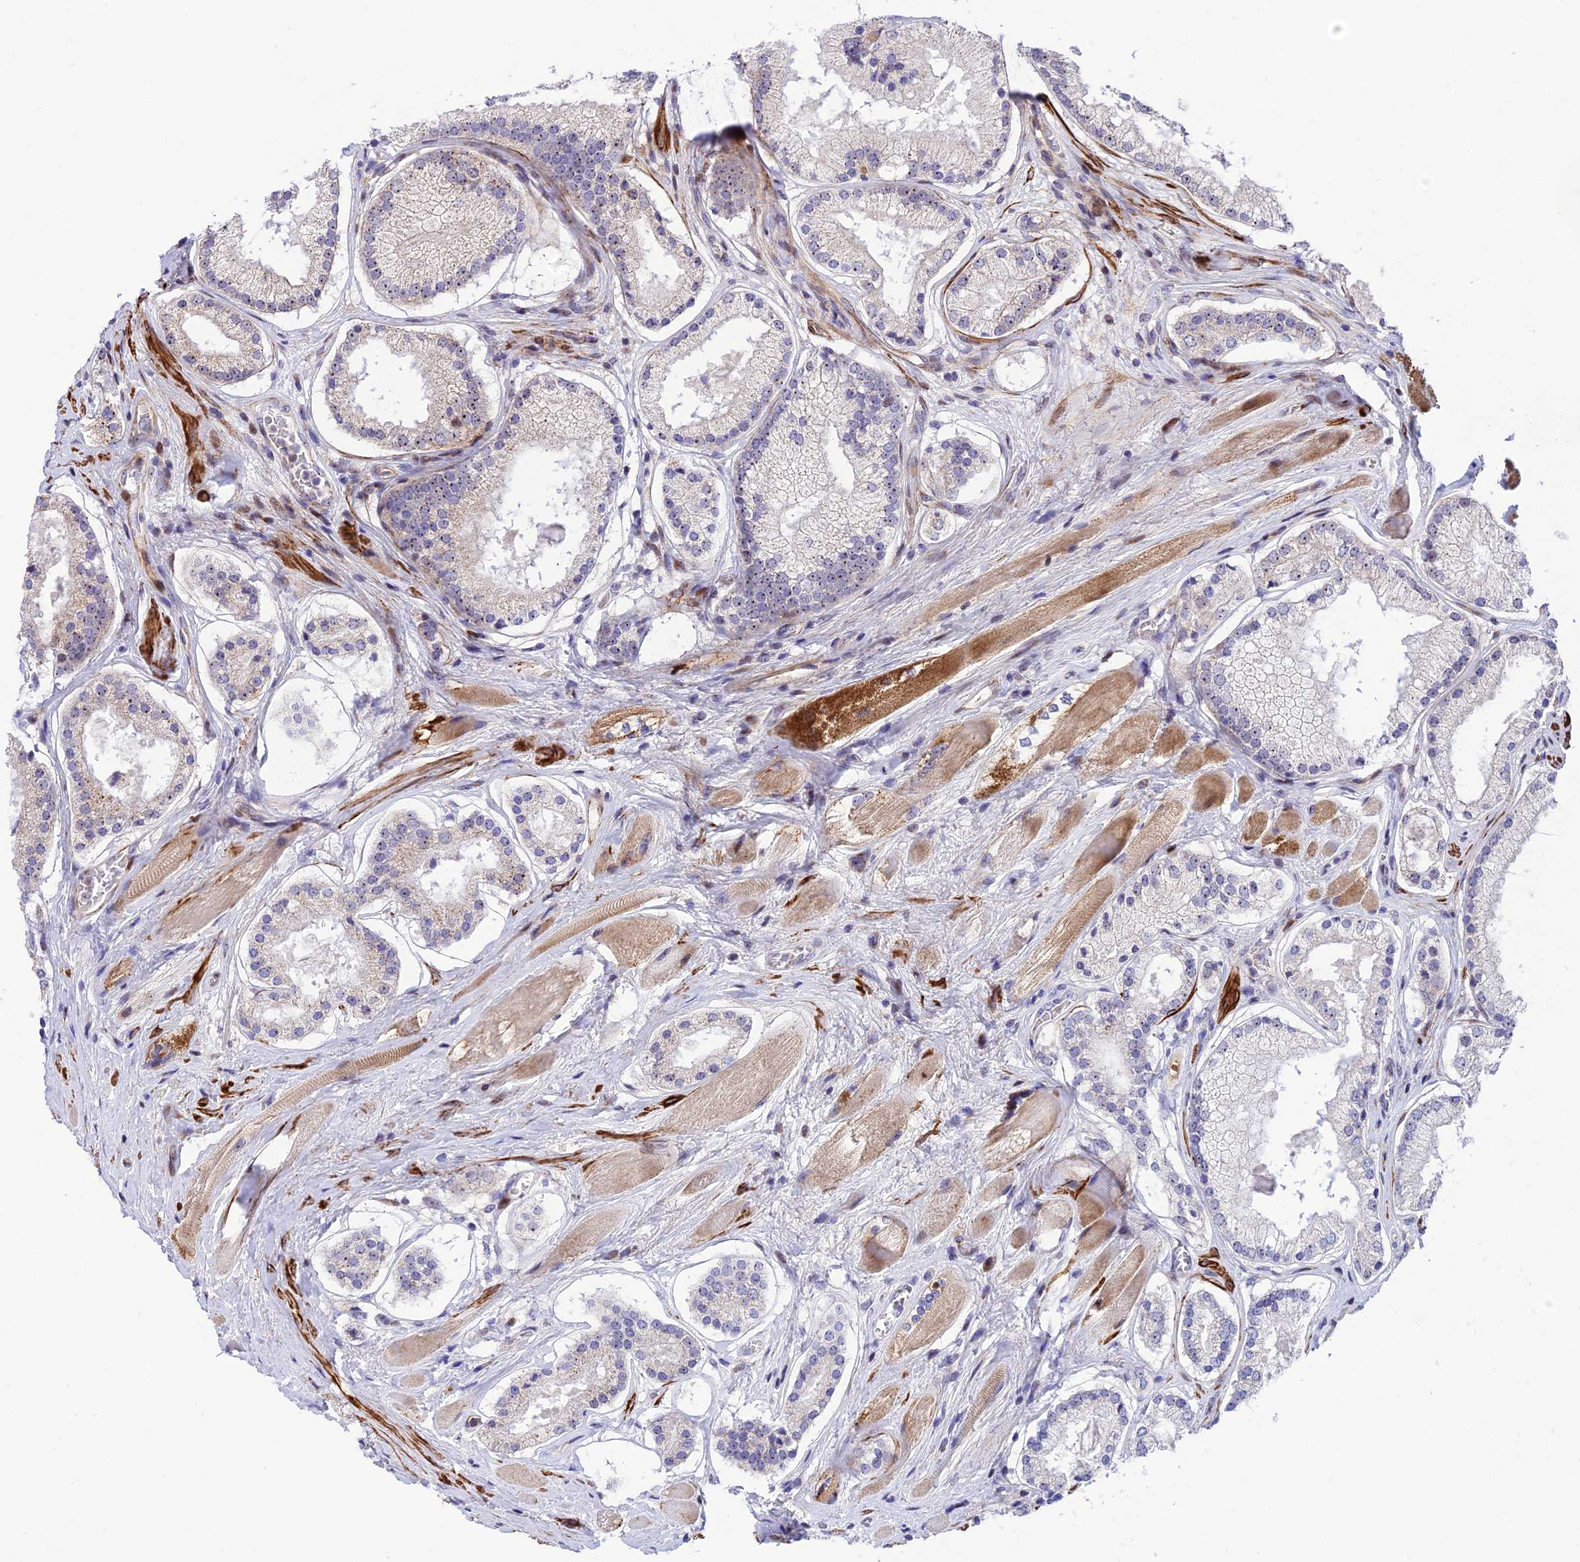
{"staining": {"intensity": "negative", "quantity": "none", "location": "none"}, "tissue": "prostate cancer", "cell_type": "Tumor cells", "image_type": "cancer", "snomed": [{"axis": "morphology", "description": "Adenocarcinoma, High grade"}, {"axis": "topography", "description": "Prostate"}], "caption": "A photomicrograph of prostate cancer stained for a protein reveals no brown staining in tumor cells.", "gene": "KBTBD7", "patient": {"sex": "male", "age": 67}}